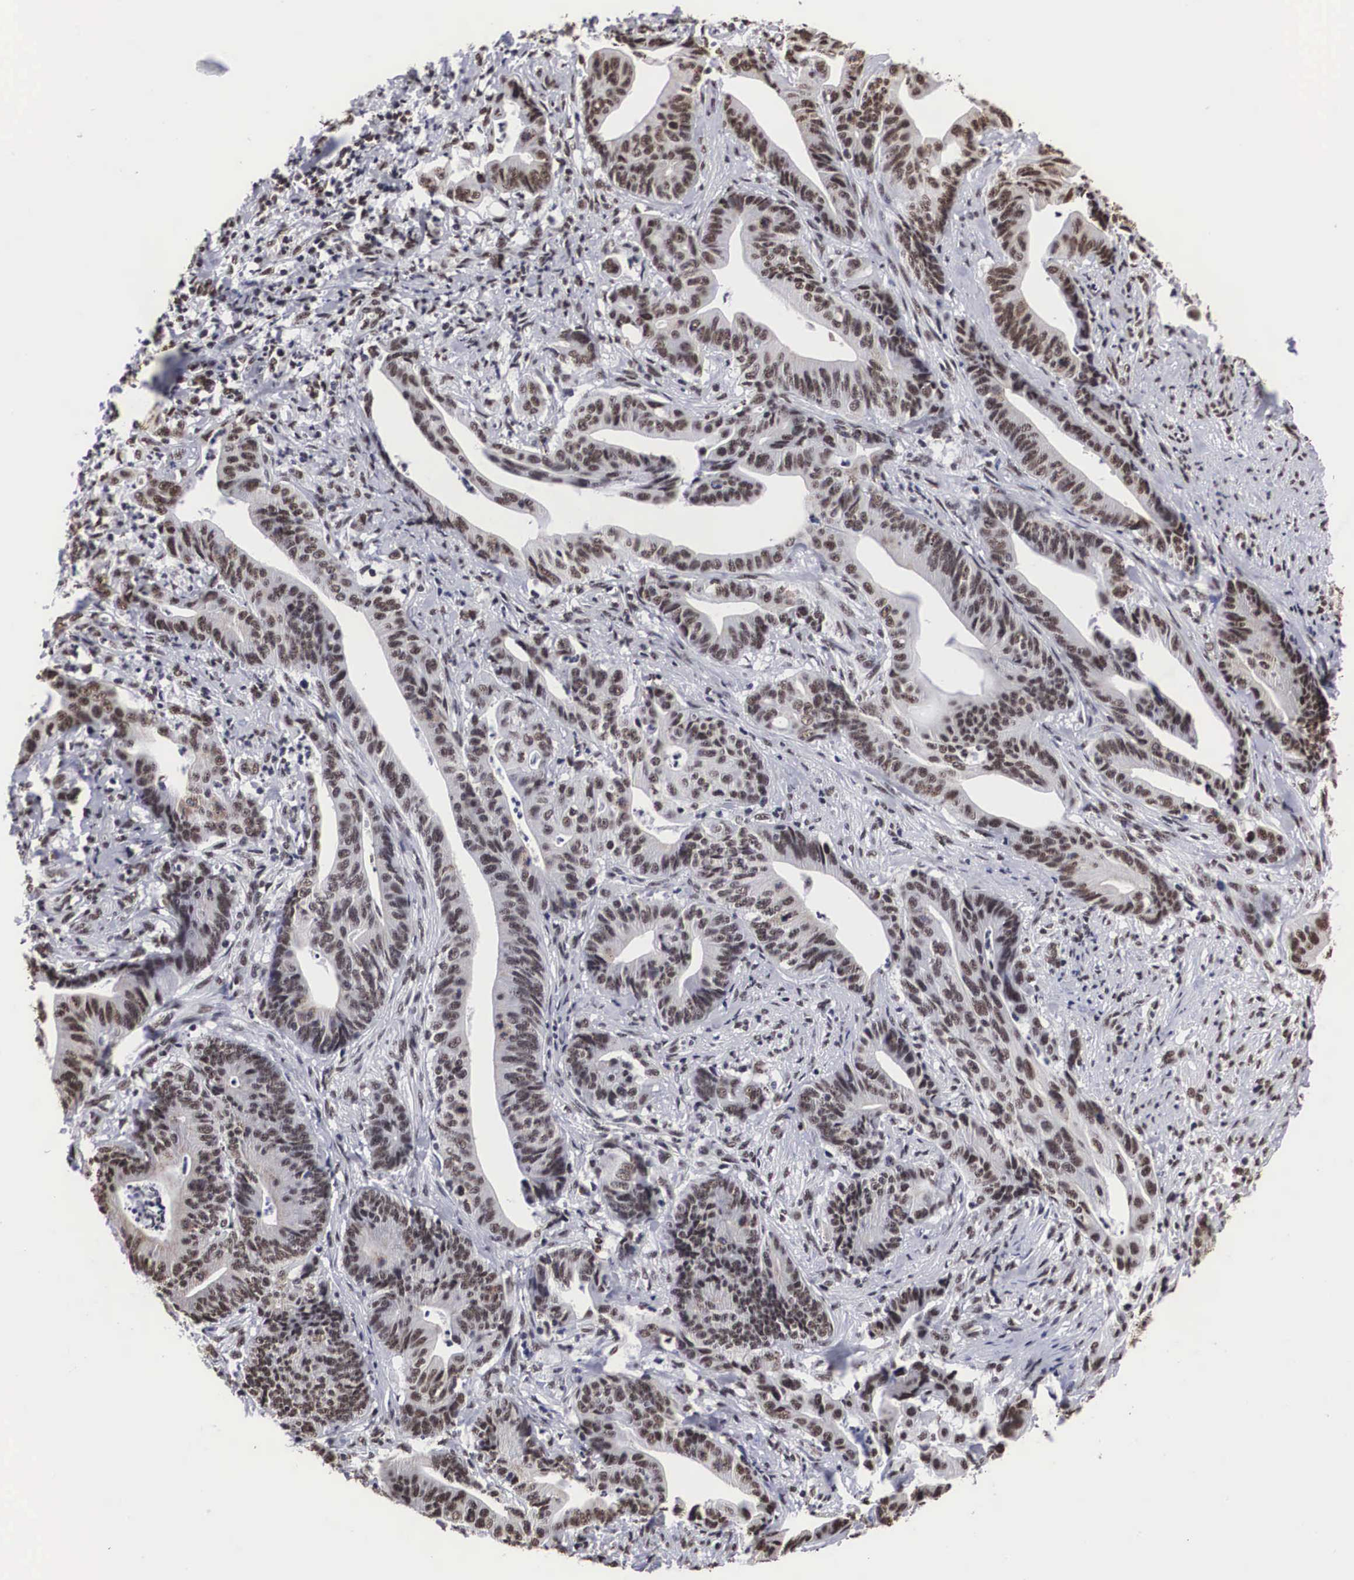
{"staining": {"intensity": "weak", "quantity": ">75%", "location": "nuclear"}, "tissue": "stomach cancer", "cell_type": "Tumor cells", "image_type": "cancer", "snomed": [{"axis": "morphology", "description": "Adenocarcinoma, NOS"}, {"axis": "topography", "description": "Stomach, lower"}], "caption": "Stomach adenocarcinoma tissue exhibits weak nuclear expression in approximately >75% of tumor cells (Brightfield microscopy of DAB IHC at high magnification).", "gene": "ACIN1", "patient": {"sex": "female", "age": 86}}